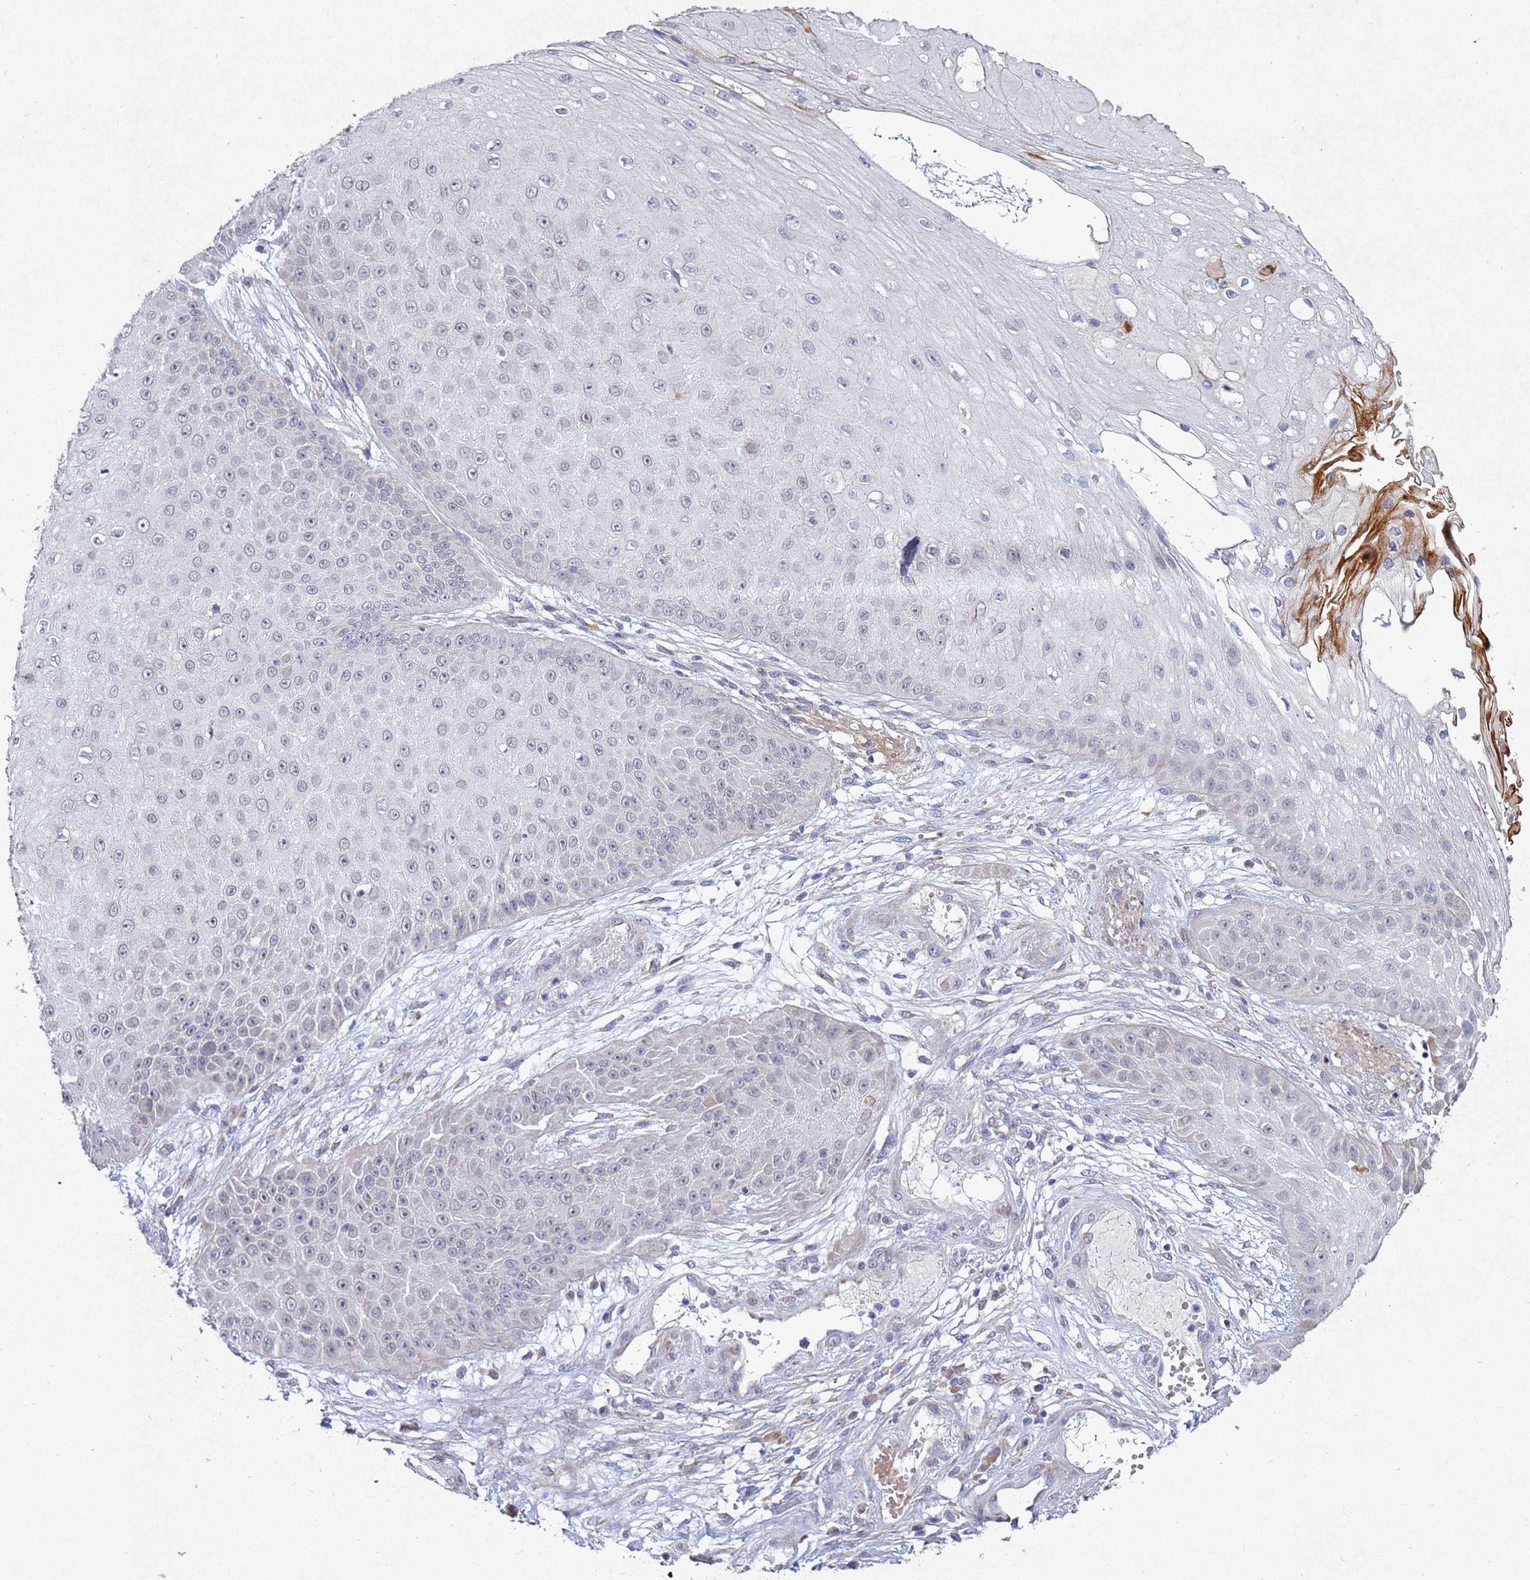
{"staining": {"intensity": "negative", "quantity": "none", "location": "none"}, "tissue": "skin cancer", "cell_type": "Tumor cells", "image_type": "cancer", "snomed": [{"axis": "morphology", "description": "Squamous cell carcinoma, NOS"}, {"axis": "topography", "description": "Skin"}], "caption": "A high-resolution image shows immunohistochemistry staining of skin squamous cell carcinoma, which demonstrates no significant expression in tumor cells. (Stains: DAB (3,3'-diaminobenzidine) IHC with hematoxylin counter stain, Microscopy: brightfield microscopy at high magnification).", "gene": "TNPO2", "patient": {"sex": "male", "age": 70}}